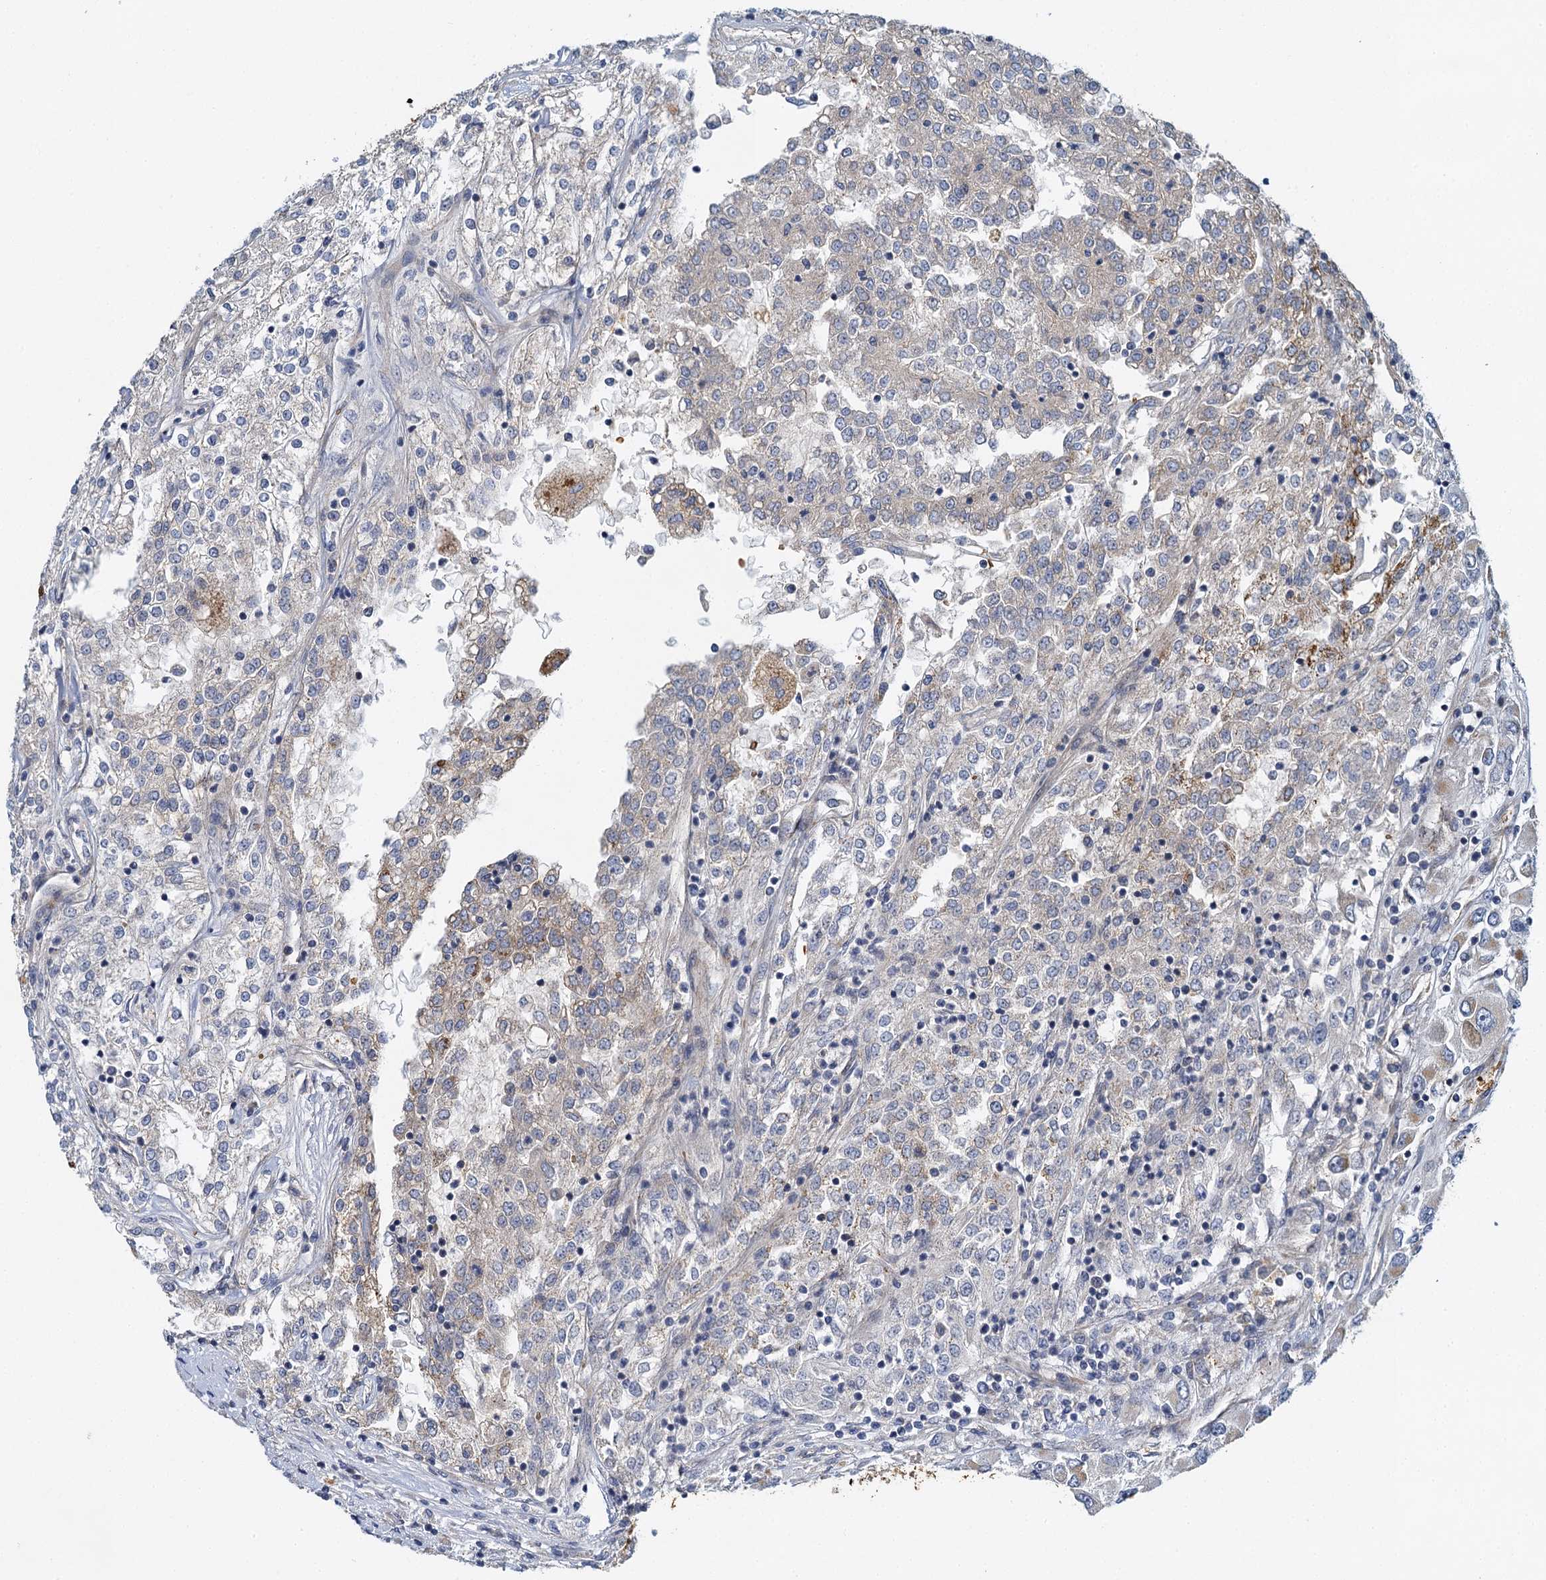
{"staining": {"intensity": "weak", "quantity": "<25%", "location": "cytoplasmic/membranous"}, "tissue": "renal cancer", "cell_type": "Tumor cells", "image_type": "cancer", "snomed": [{"axis": "morphology", "description": "Adenocarcinoma, NOS"}, {"axis": "topography", "description": "Kidney"}], "caption": "Renal cancer (adenocarcinoma) was stained to show a protein in brown. There is no significant staining in tumor cells.", "gene": "BCS1L", "patient": {"sex": "female", "age": 52}}